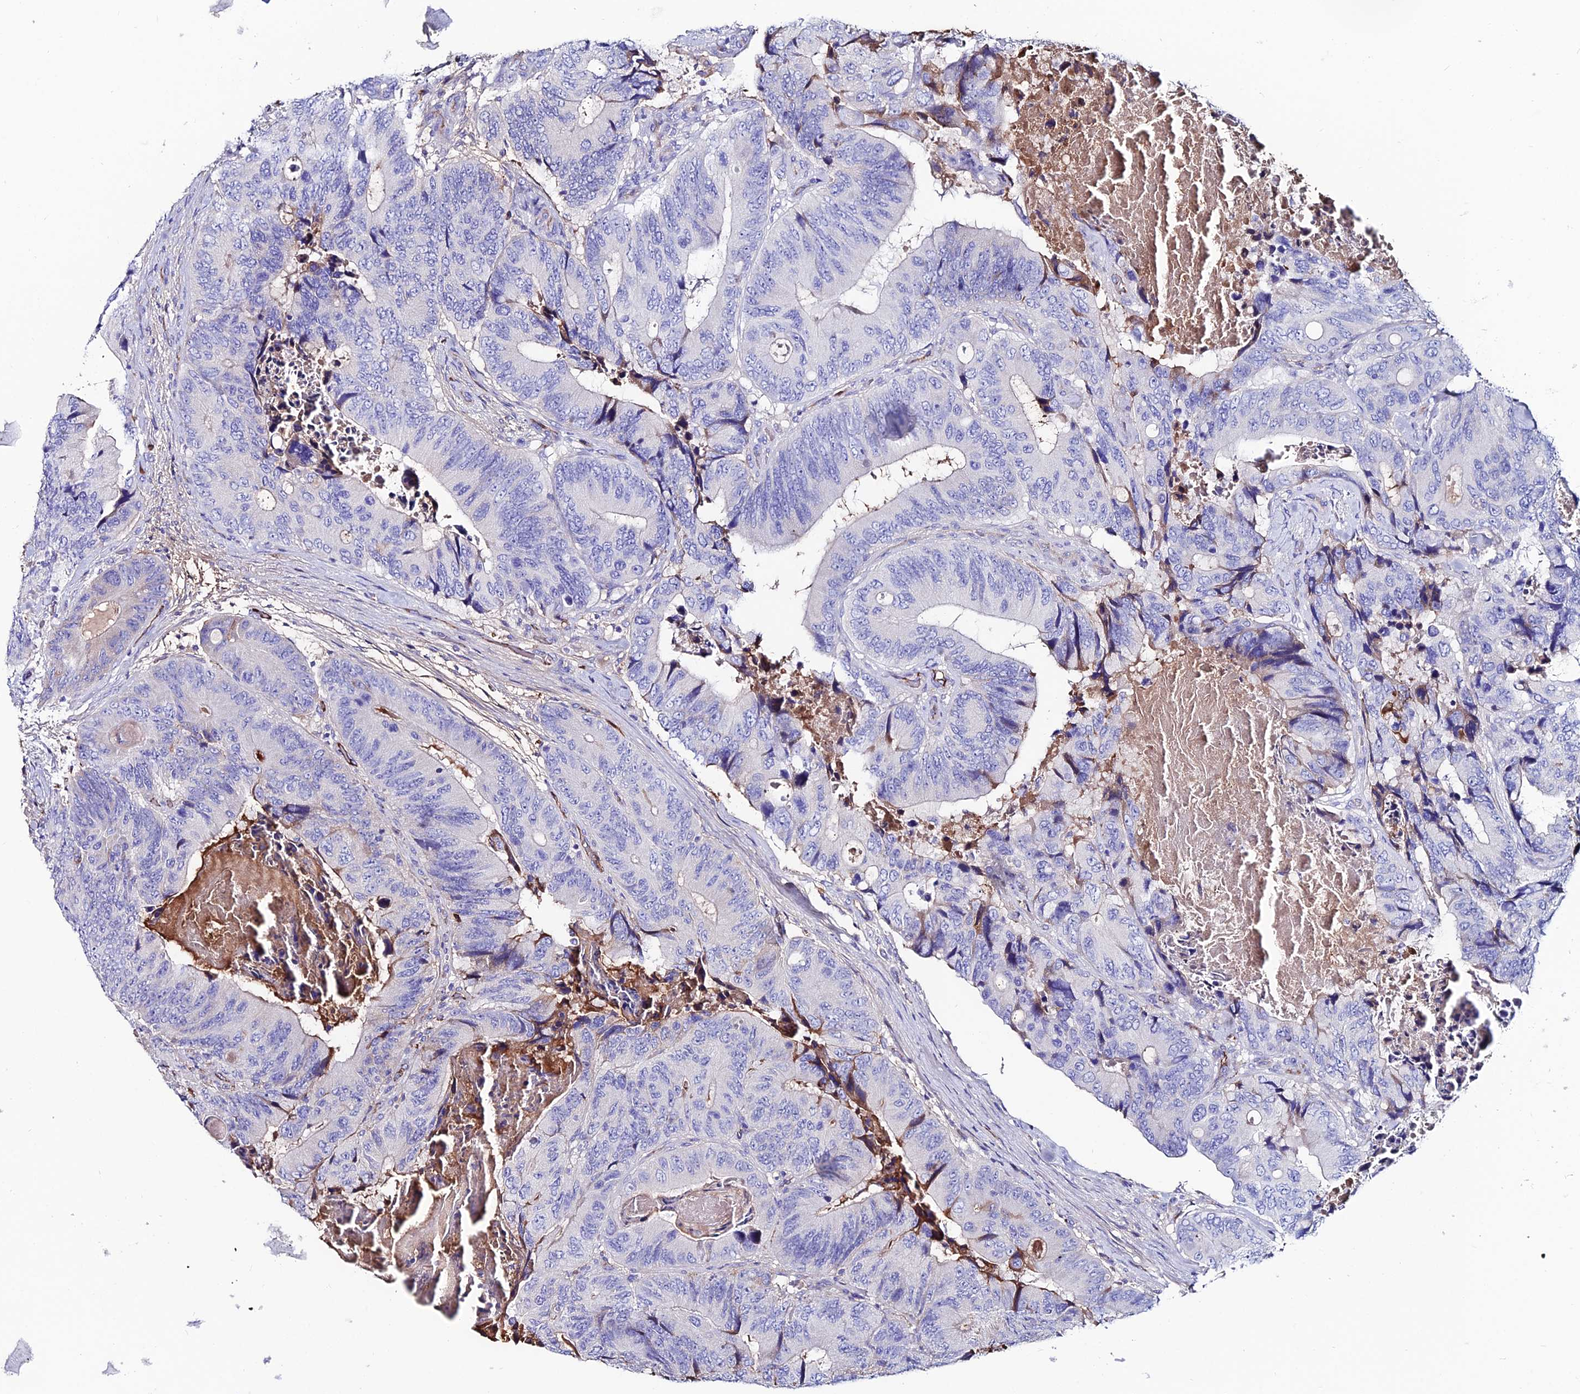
{"staining": {"intensity": "negative", "quantity": "none", "location": "none"}, "tissue": "colorectal cancer", "cell_type": "Tumor cells", "image_type": "cancer", "snomed": [{"axis": "morphology", "description": "Adenocarcinoma, NOS"}, {"axis": "topography", "description": "Colon"}], "caption": "The photomicrograph shows no significant expression in tumor cells of colorectal cancer (adenocarcinoma).", "gene": "SLC25A16", "patient": {"sex": "male", "age": 84}}